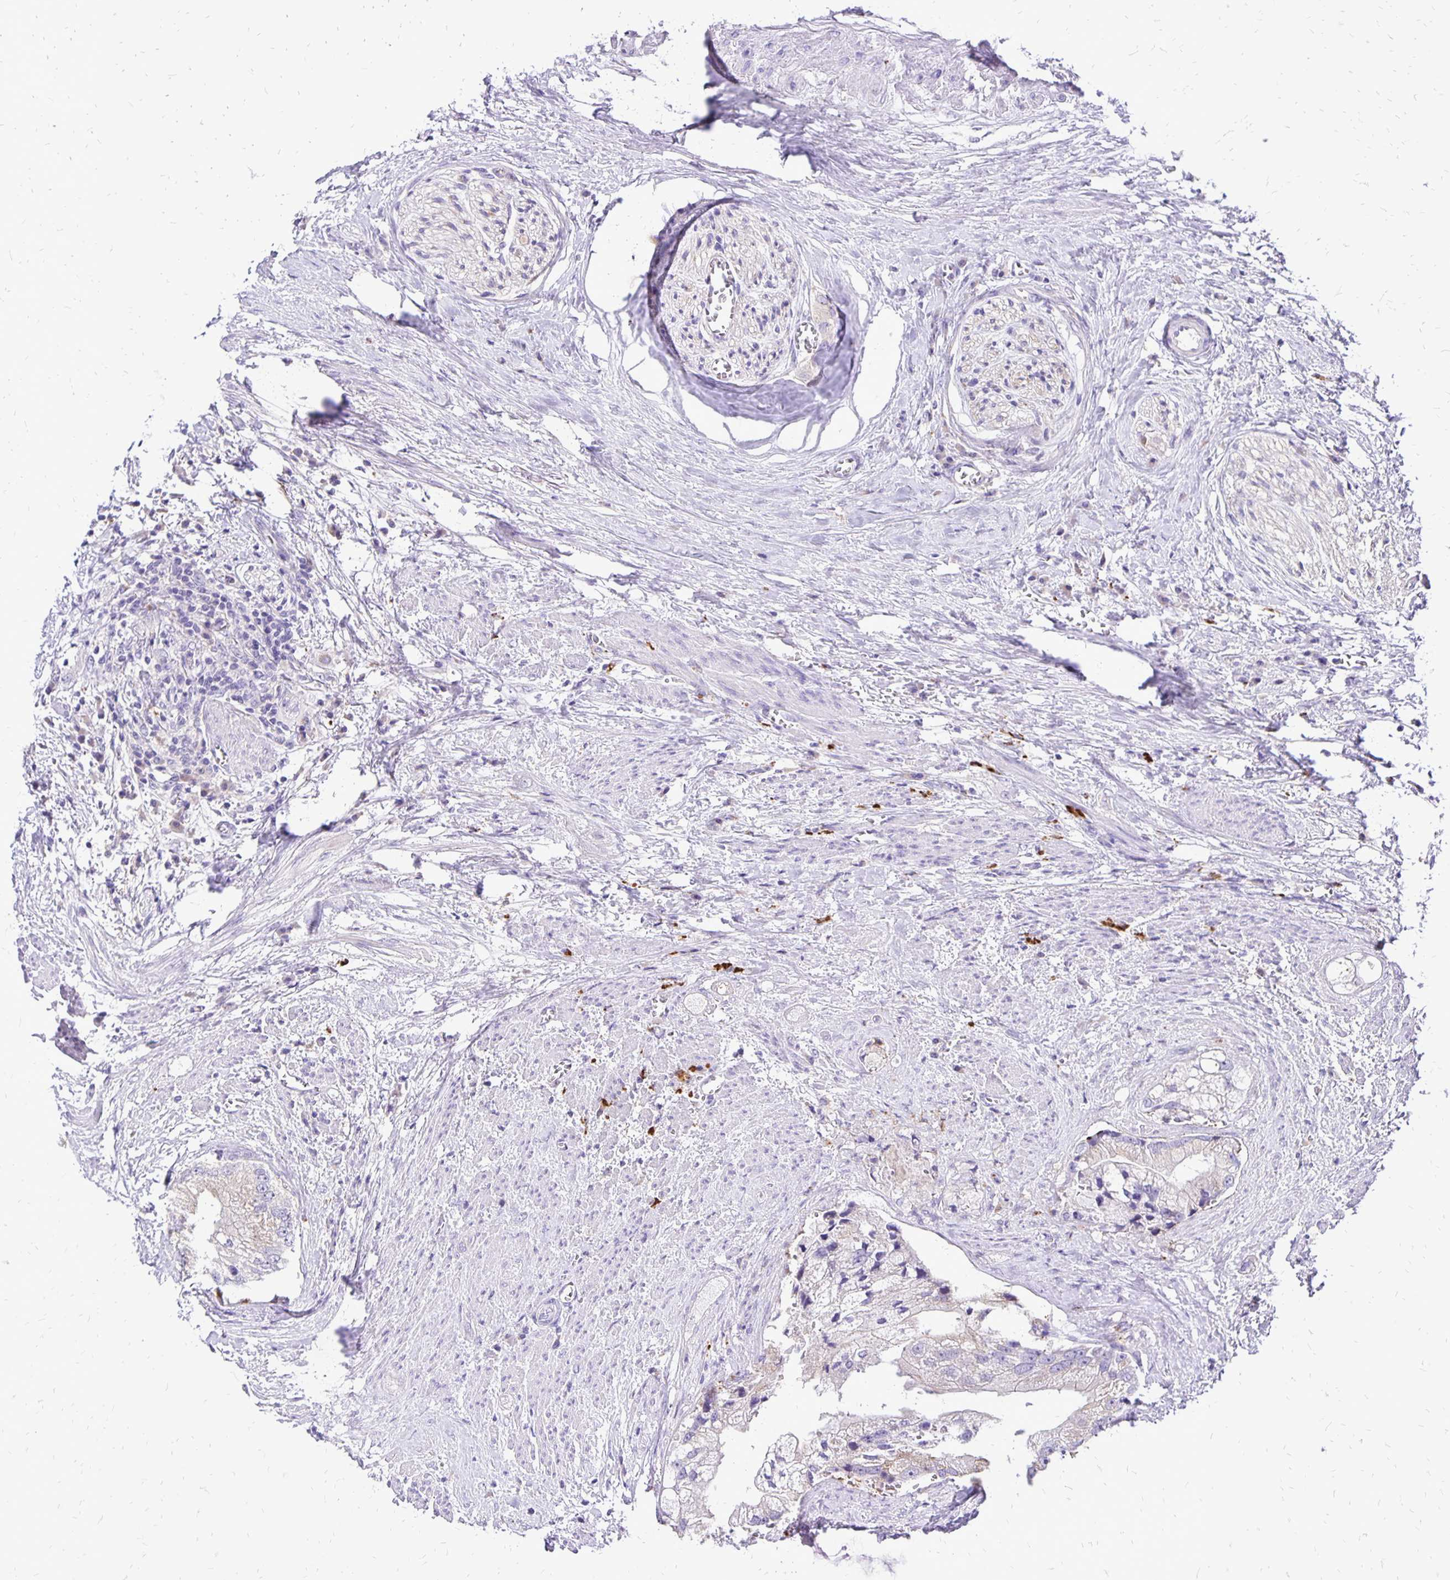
{"staining": {"intensity": "weak", "quantity": "<25%", "location": "cytoplasmic/membranous"}, "tissue": "prostate cancer", "cell_type": "Tumor cells", "image_type": "cancer", "snomed": [{"axis": "morphology", "description": "Adenocarcinoma, High grade"}, {"axis": "topography", "description": "Prostate"}], "caption": "High power microscopy photomicrograph of an IHC image of prostate cancer, revealing no significant positivity in tumor cells.", "gene": "EIF5A", "patient": {"sex": "male", "age": 70}}